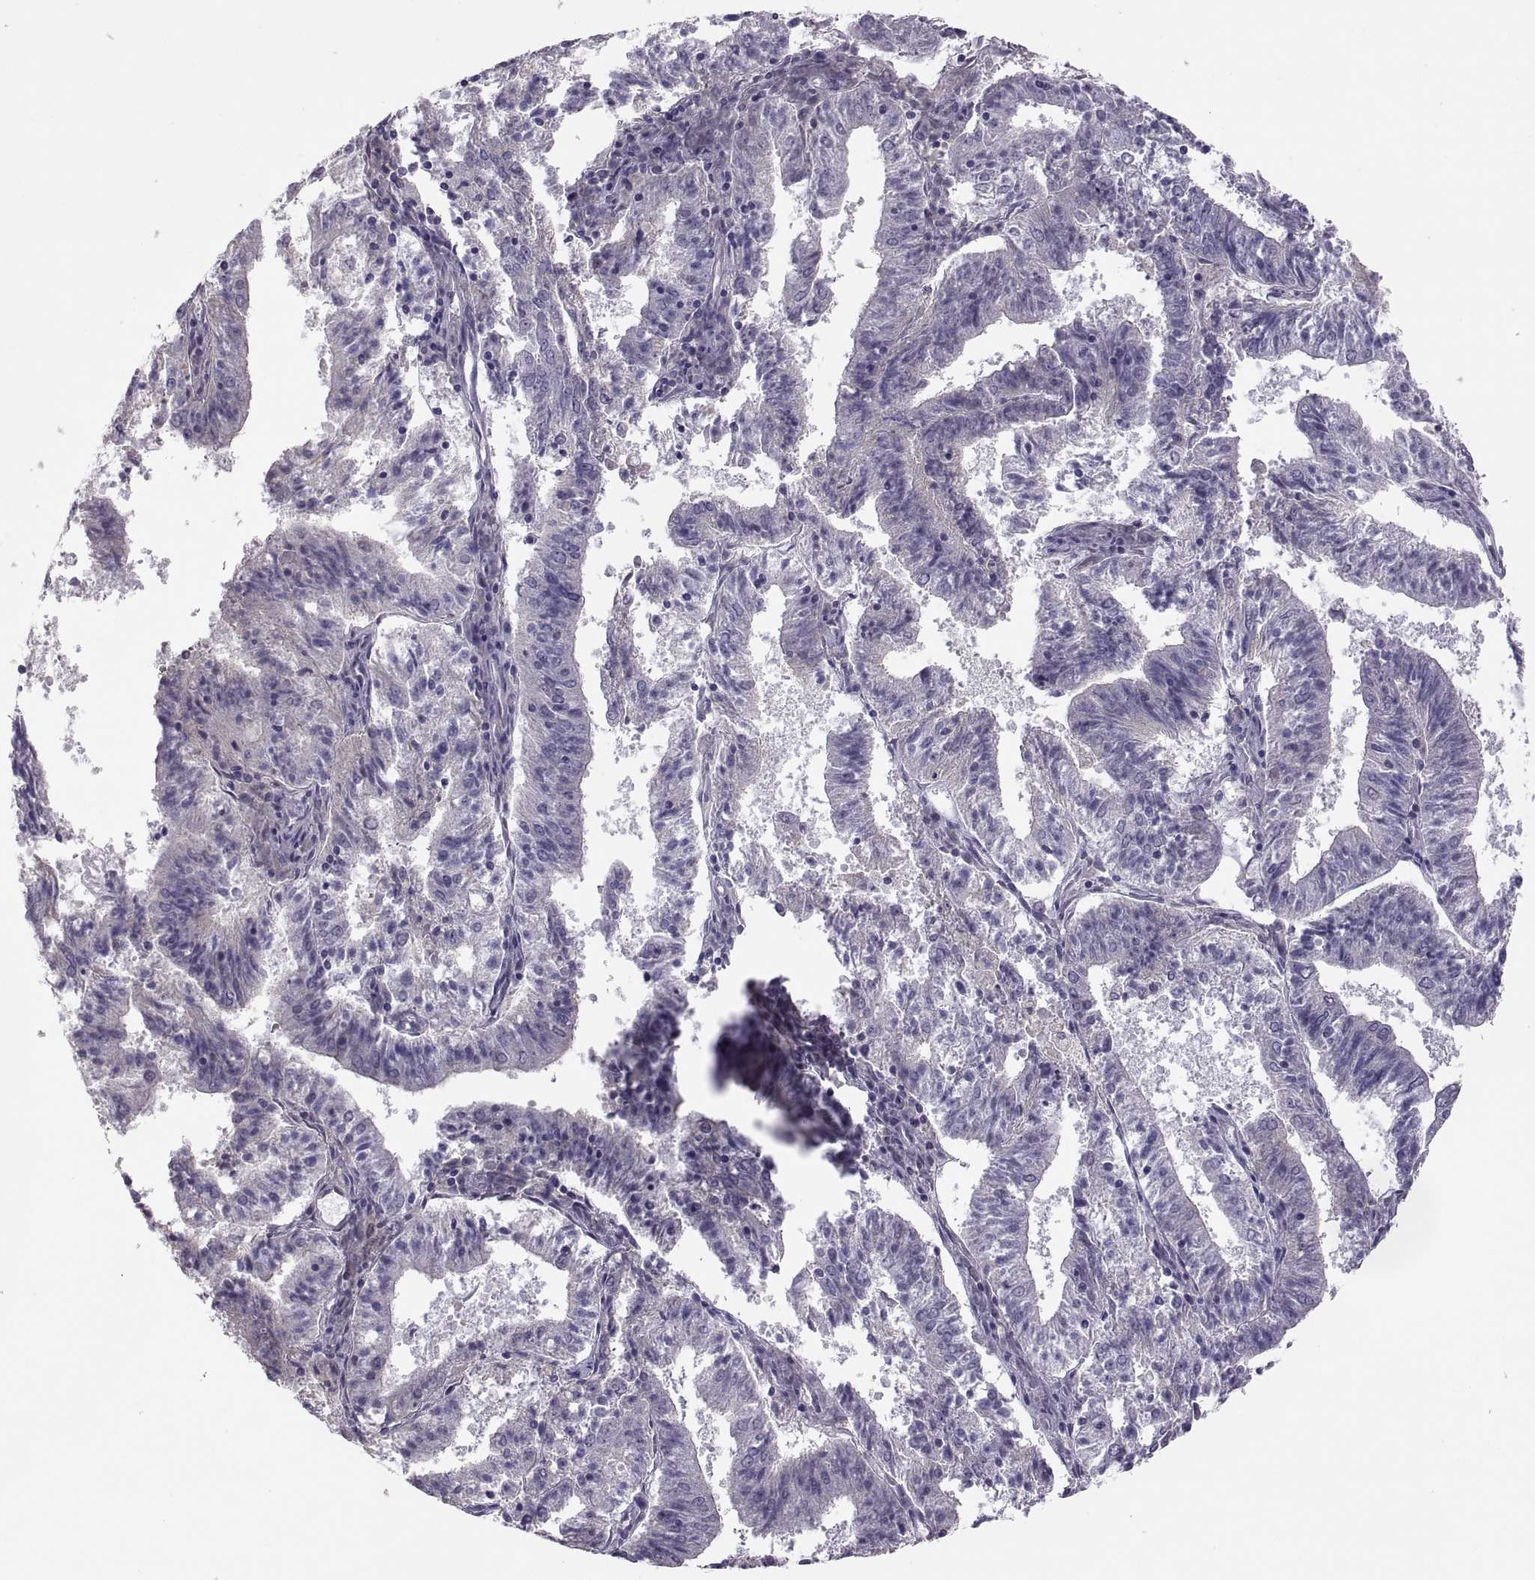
{"staining": {"intensity": "negative", "quantity": "none", "location": "none"}, "tissue": "endometrial cancer", "cell_type": "Tumor cells", "image_type": "cancer", "snomed": [{"axis": "morphology", "description": "Adenocarcinoma, NOS"}, {"axis": "topography", "description": "Endometrium"}], "caption": "Immunohistochemistry photomicrograph of human endometrial cancer stained for a protein (brown), which shows no staining in tumor cells.", "gene": "TBX19", "patient": {"sex": "female", "age": 82}}